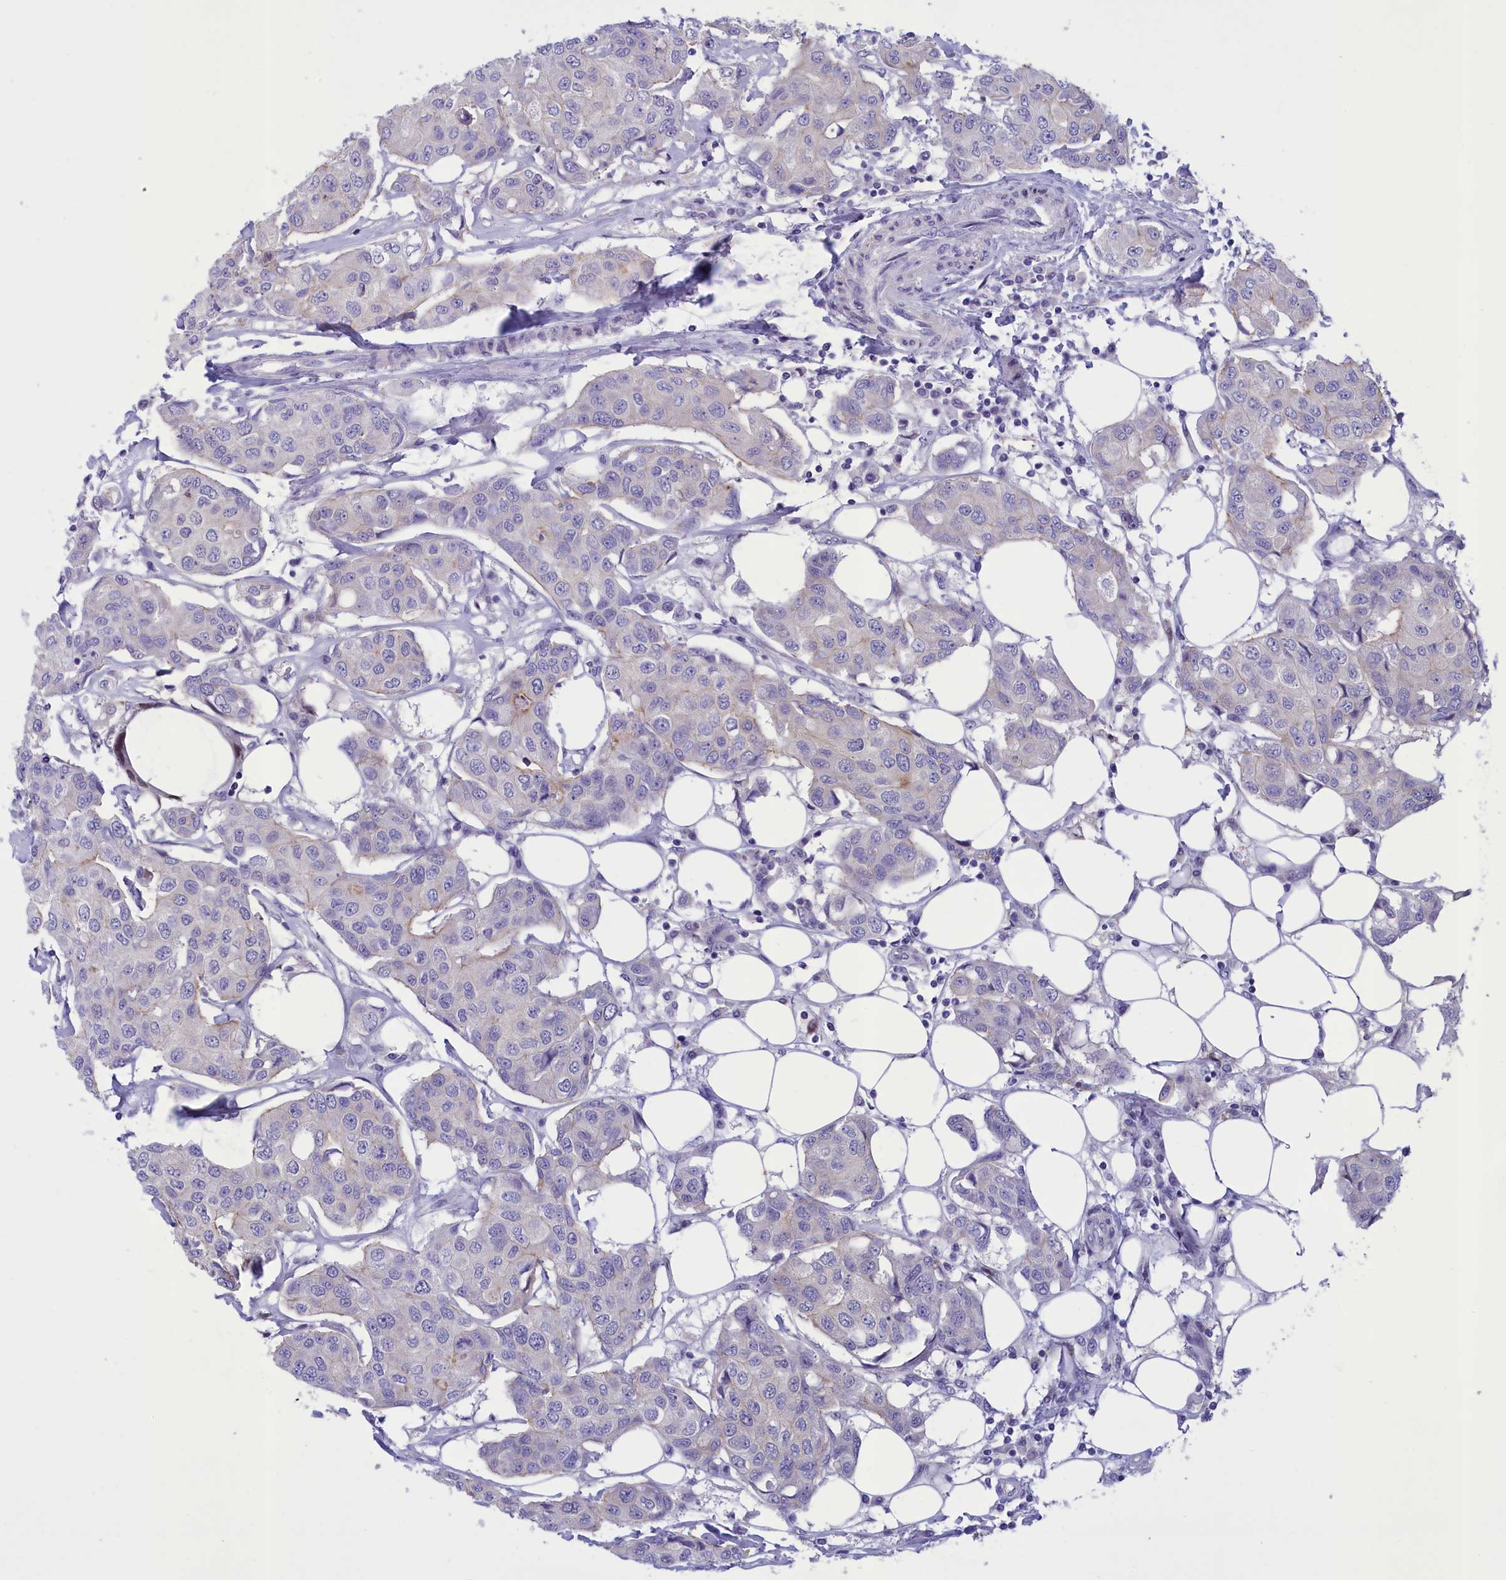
{"staining": {"intensity": "negative", "quantity": "none", "location": "none"}, "tissue": "breast cancer", "cell_type": "Tumor cells", "image_type": "cancer", "snomed": [{"axis": "morphology", "description": "Duct carcinoma"}, {"axis": "topography", "description": "Breast"}], "caption": "IHC image of neoplastic tissue: human breast infiltrating ductal carcinoma stained with DAB exhibits no significant protein staining in tumor cells.", "gene": "CORO2A", "patient": {"sex": "female", "age": 80}}